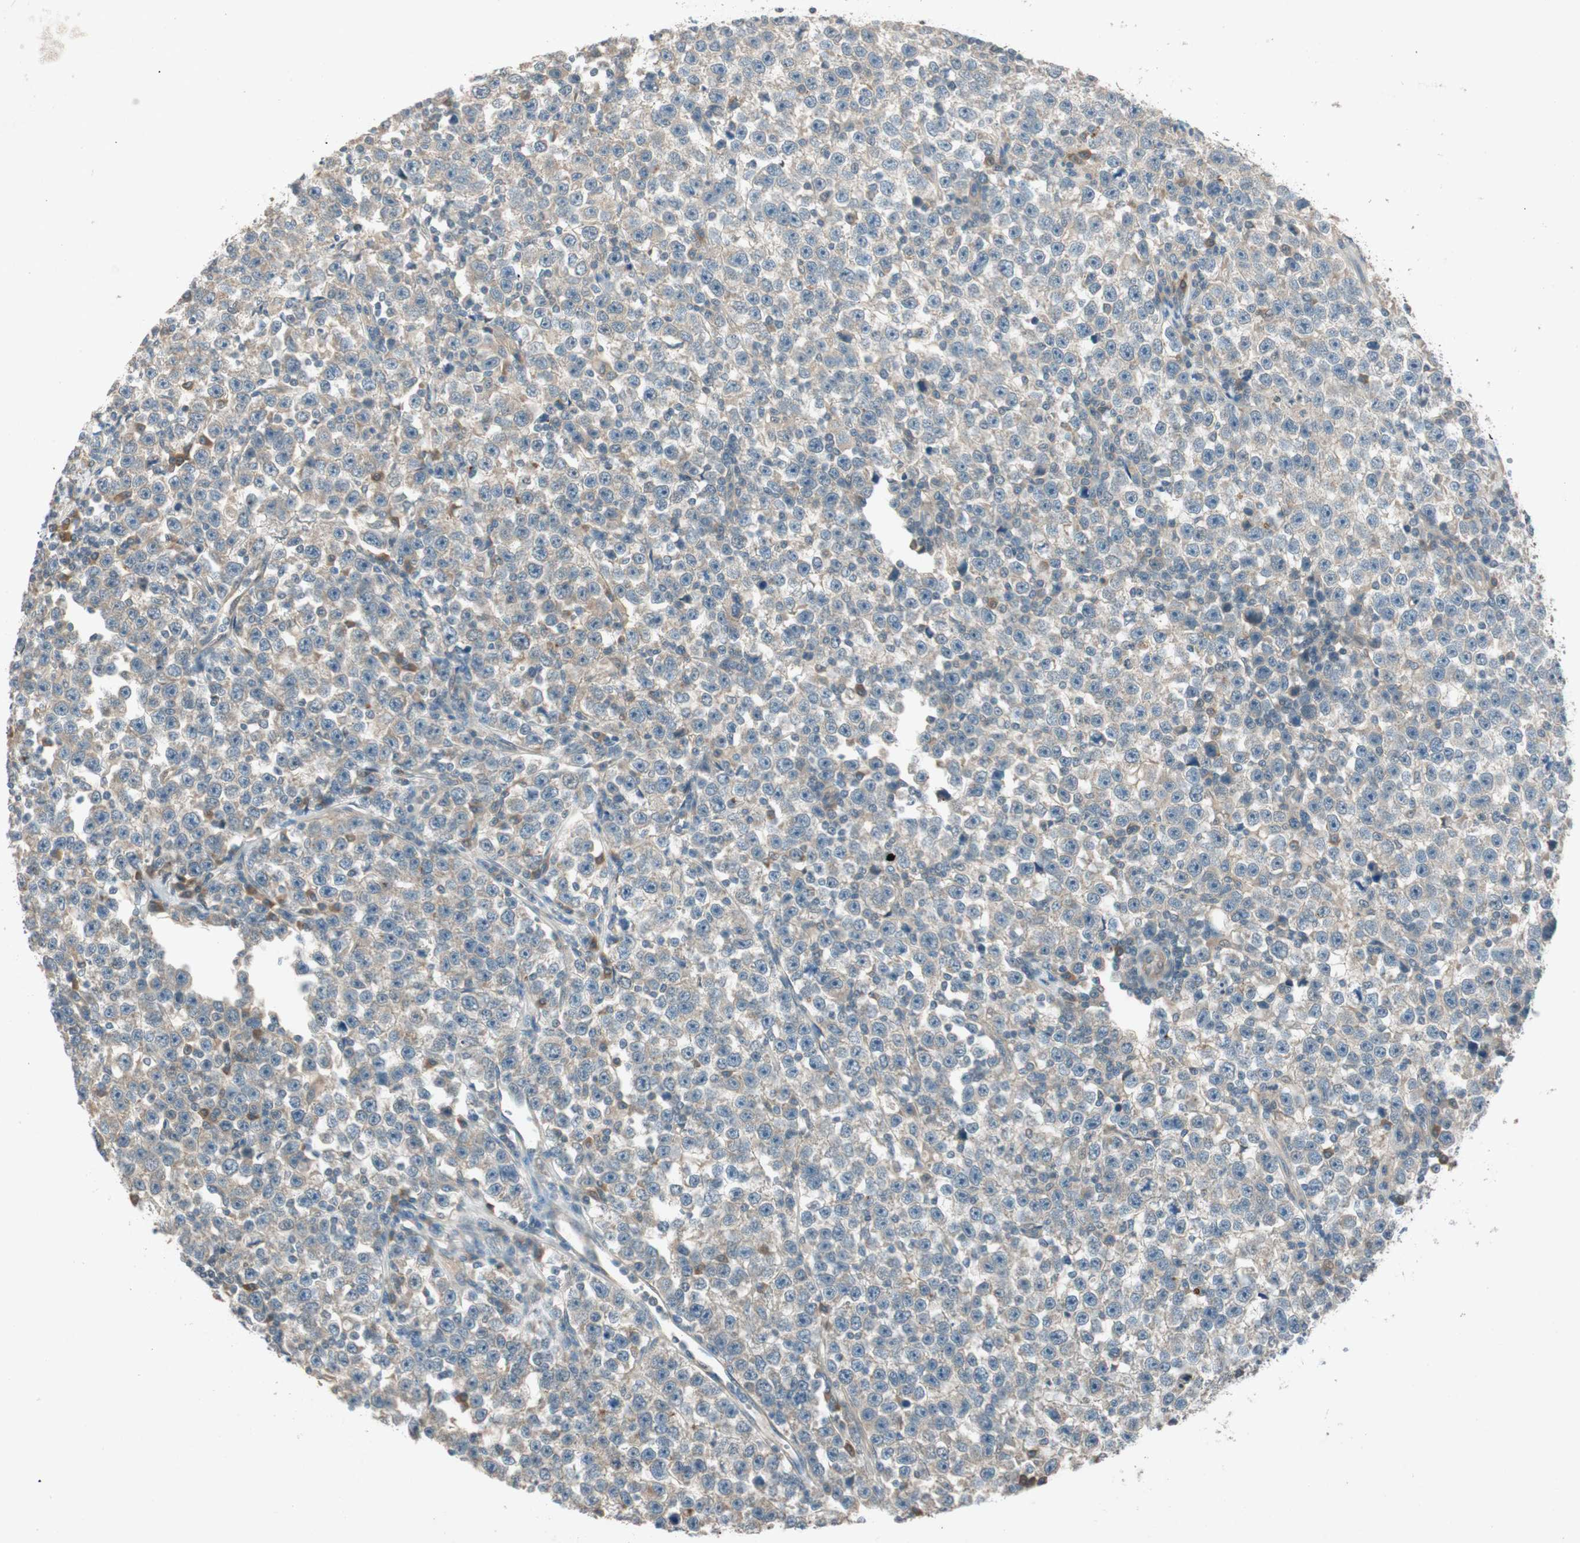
{"staining": {"intensity": "weak", "quantity": "25%-75%", "location": "cytoplasmic/membranous"}, "tissue": "testis cancer", "cell_type": "Tumor cells", "image_type": "cancer", "snomed": [{"axis": "morphology", "description": "Seminoma, NOS"}, {"axis": "topography", "description": "Testis"}], "caption": "Tumor cells demonstrate low levels of weak cytoplasmic/membranous expression in approximately 25%-75% of cells in human seminoma (testis).", "gene": "NCLN", "patient": {"sex": "male", "age": 43}}